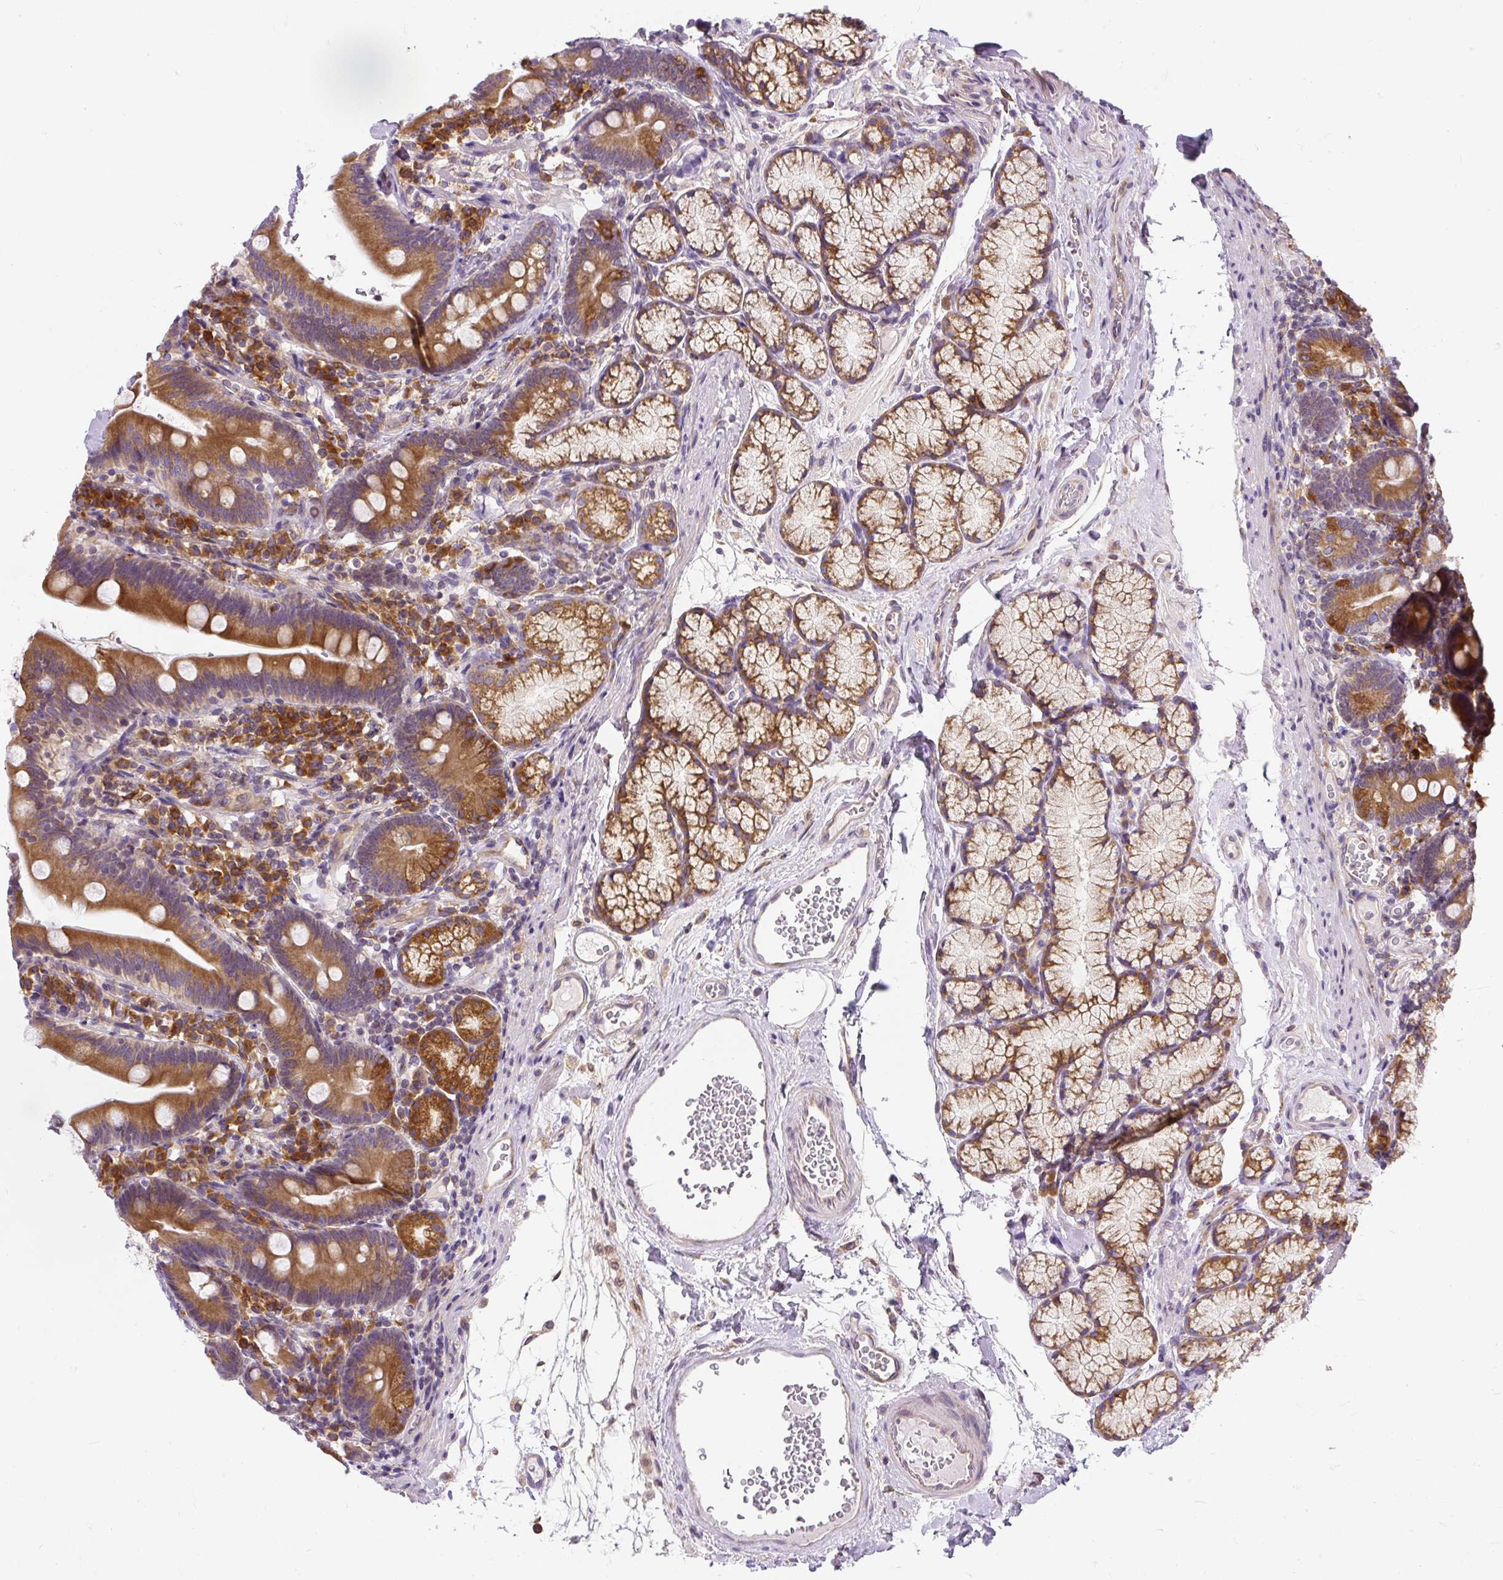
{"staining": {"intensity": "strong", "quantity": ">75%", "location": "cytoplasmic/membranous"}, "tissue": "duodenum", "cell_type": "Glandular cells", "image_type": "normal", "snomed": [{"axis": "morphology", "description": "Normal tissue, NOS"}, {"axis": "topography", "description": "Duodenum"}], "caption": "DAB (3,3'-diaminobenzidine) immunohistochemical staining of unremarkable human duodenum displays strong cytoplasmic/membranous protein staining in about >75% of glandular cells. (Stains: DAB (3,3'-diaminobenzidine) in brown, nuclei in blue, Microscopy: brightfield microscopy at high magnification).", "gene": "CYP20A1", "patient": {"sex": "female", "age": 67}}